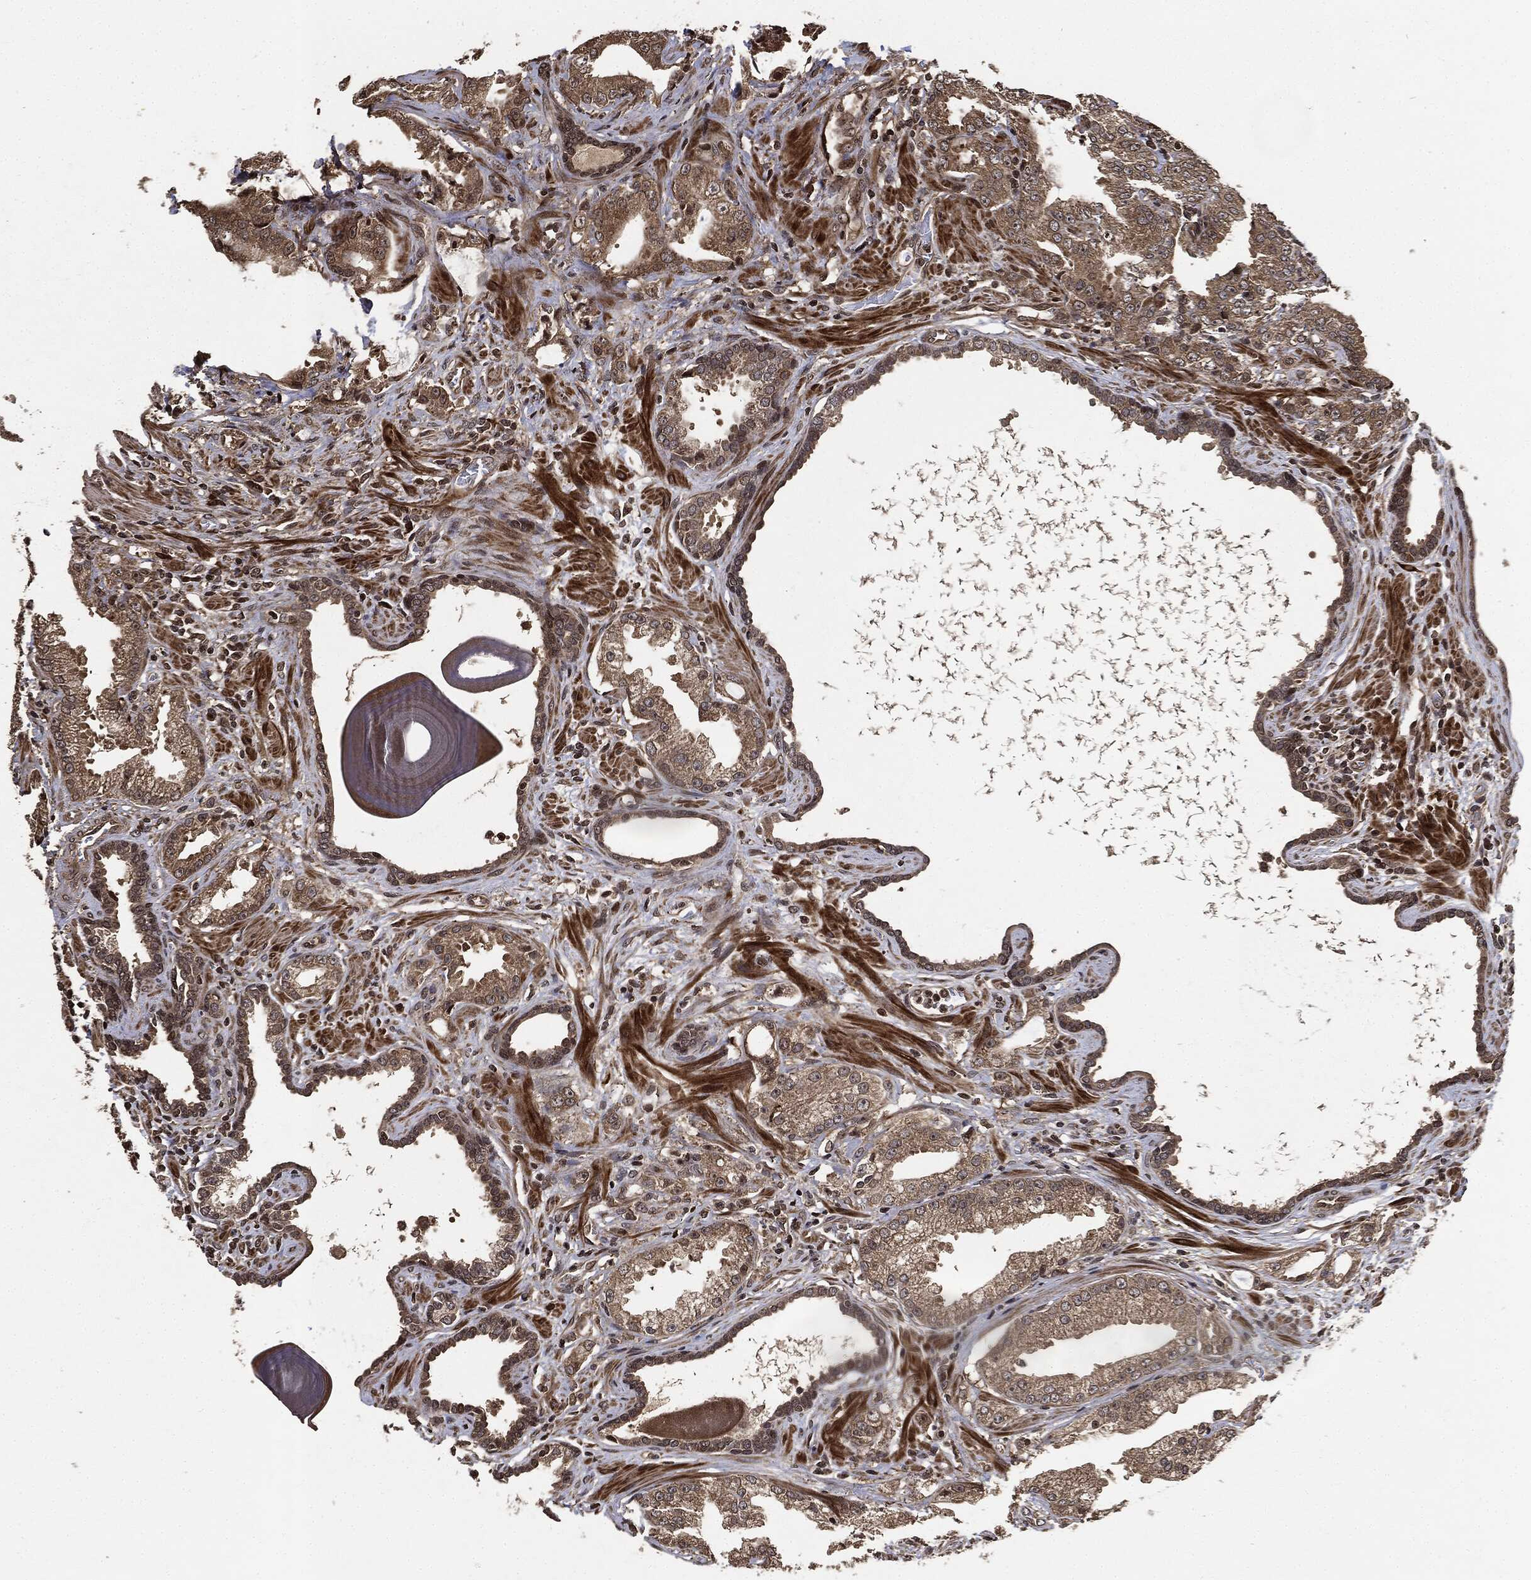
{"staining": {"intensity": "weak", "quantity": ">75%", "location": "cytoplasmic/membranous"}, "tissue": "prostate cancer", "cell_type": "Tumor cells", "image_type": "cancer", "snomed": [{"axis": "morphology", "description": "Adenocarcinoma, Low grade"}, {"axis": "topography", "description": "Prostate"}], "caption": "Prostate cancer tissue reveals weak cytoplasmic/membranous expression in about >75% of tumor cells", "gene": "PDK1", "patient": {"sex": "male", "age": 62}}